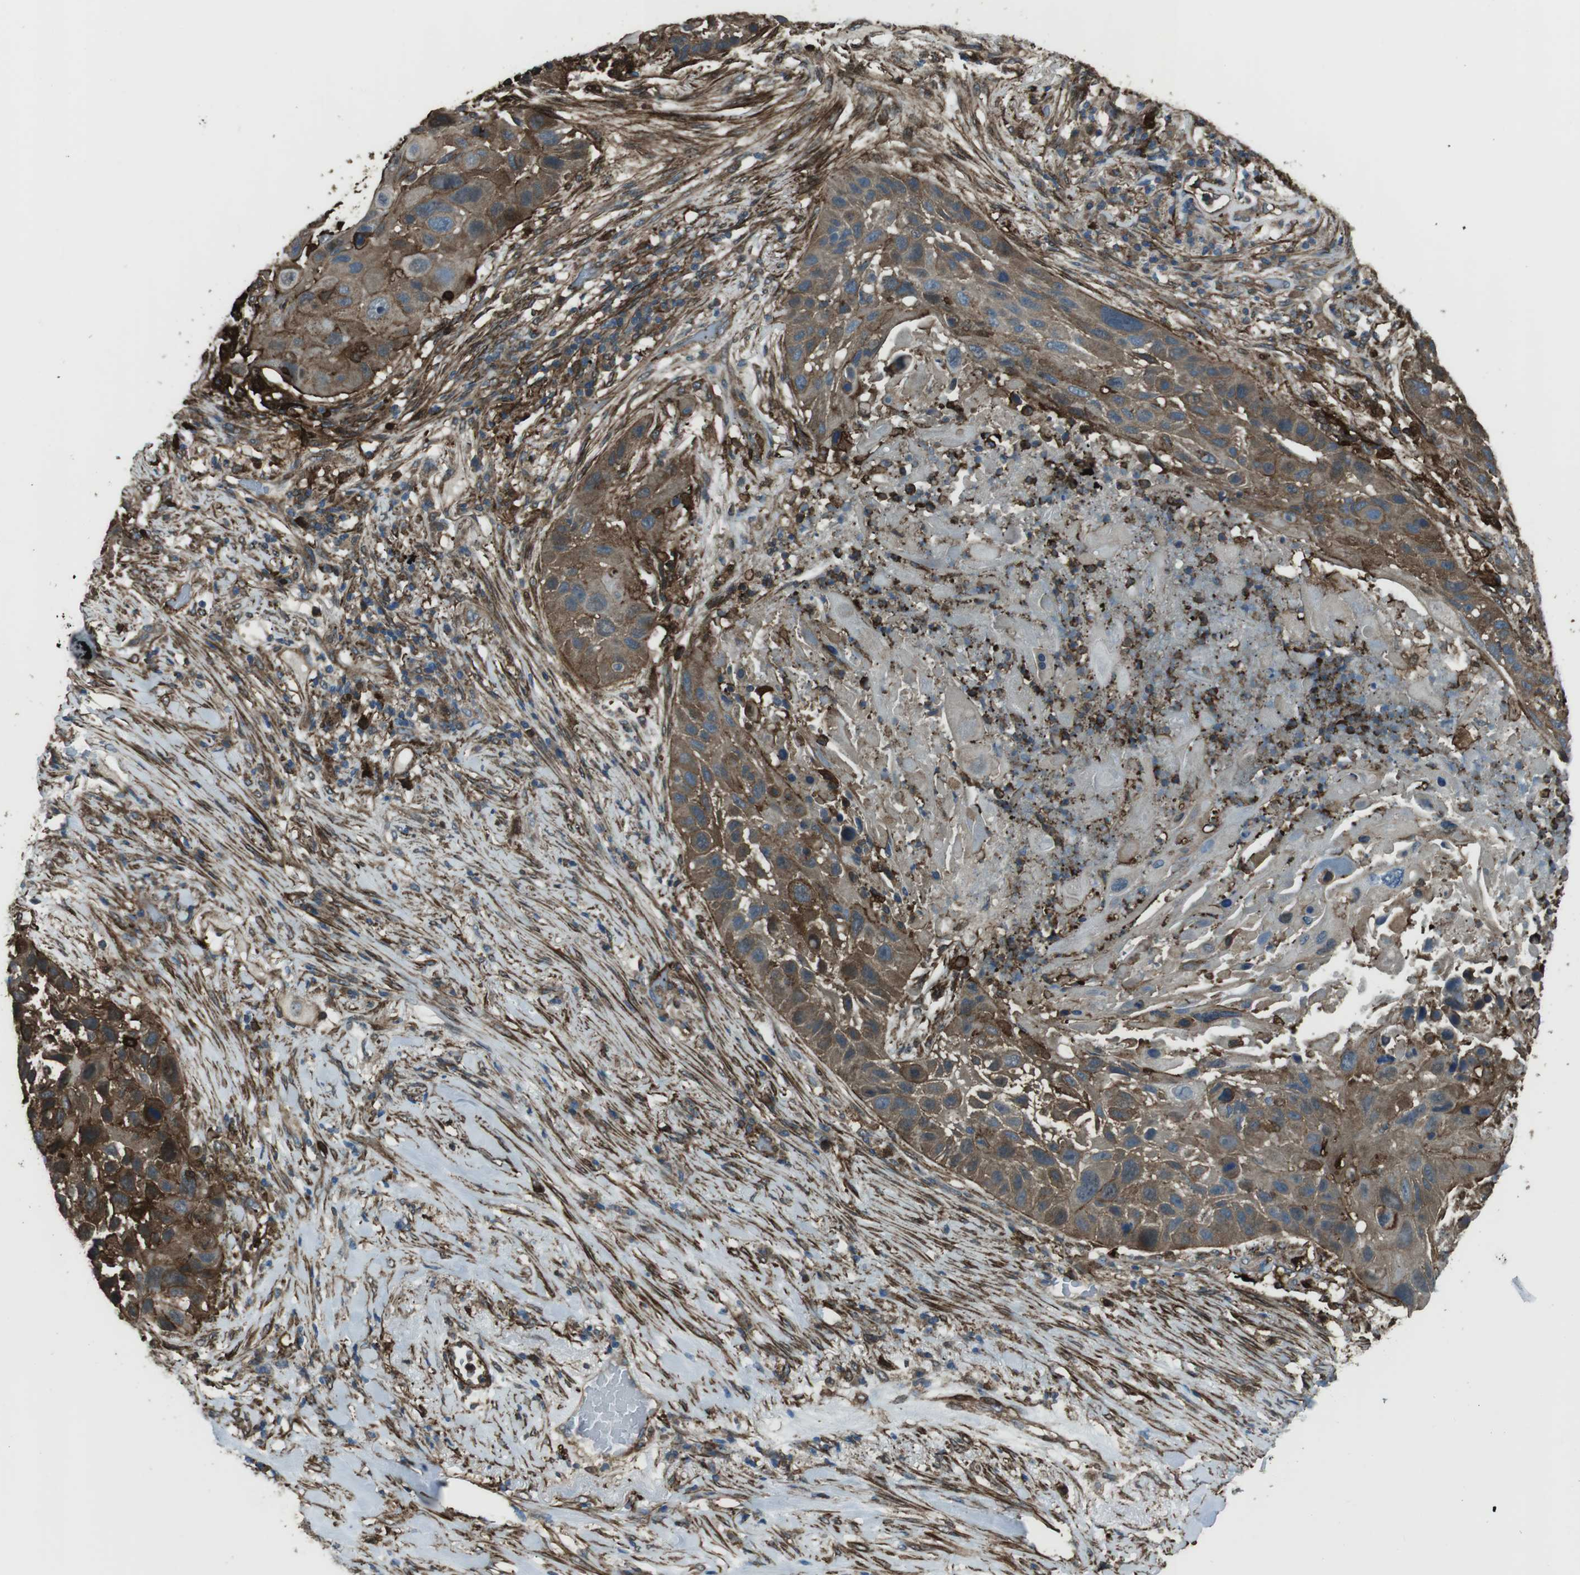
{"staining": {"intensity": "moderate", "quantity": ">75%", "location": "cytoplasmic/membranous"}, "tissue": "lung cancer", "cell_type": "Tumor cells", "image_type": "cancer", "snomed": [{"axis": "morphology", "description": "Squamous cell carcinoma, NOS"}, {"axis": "topography", "description": "Lung"}], "caption": "Protein staining demonstrates moderate cytoplasmic/membranous positivity in about >75% of tumor cells in lung cancer. The staining was performed using DAB to visualize the protein expression in brown, while the nuclei were stained in blue with hematoxylin (Magnification: 20x).", "gene": "SFT2D1", "patient": {"sex": "male", "age": 57}}